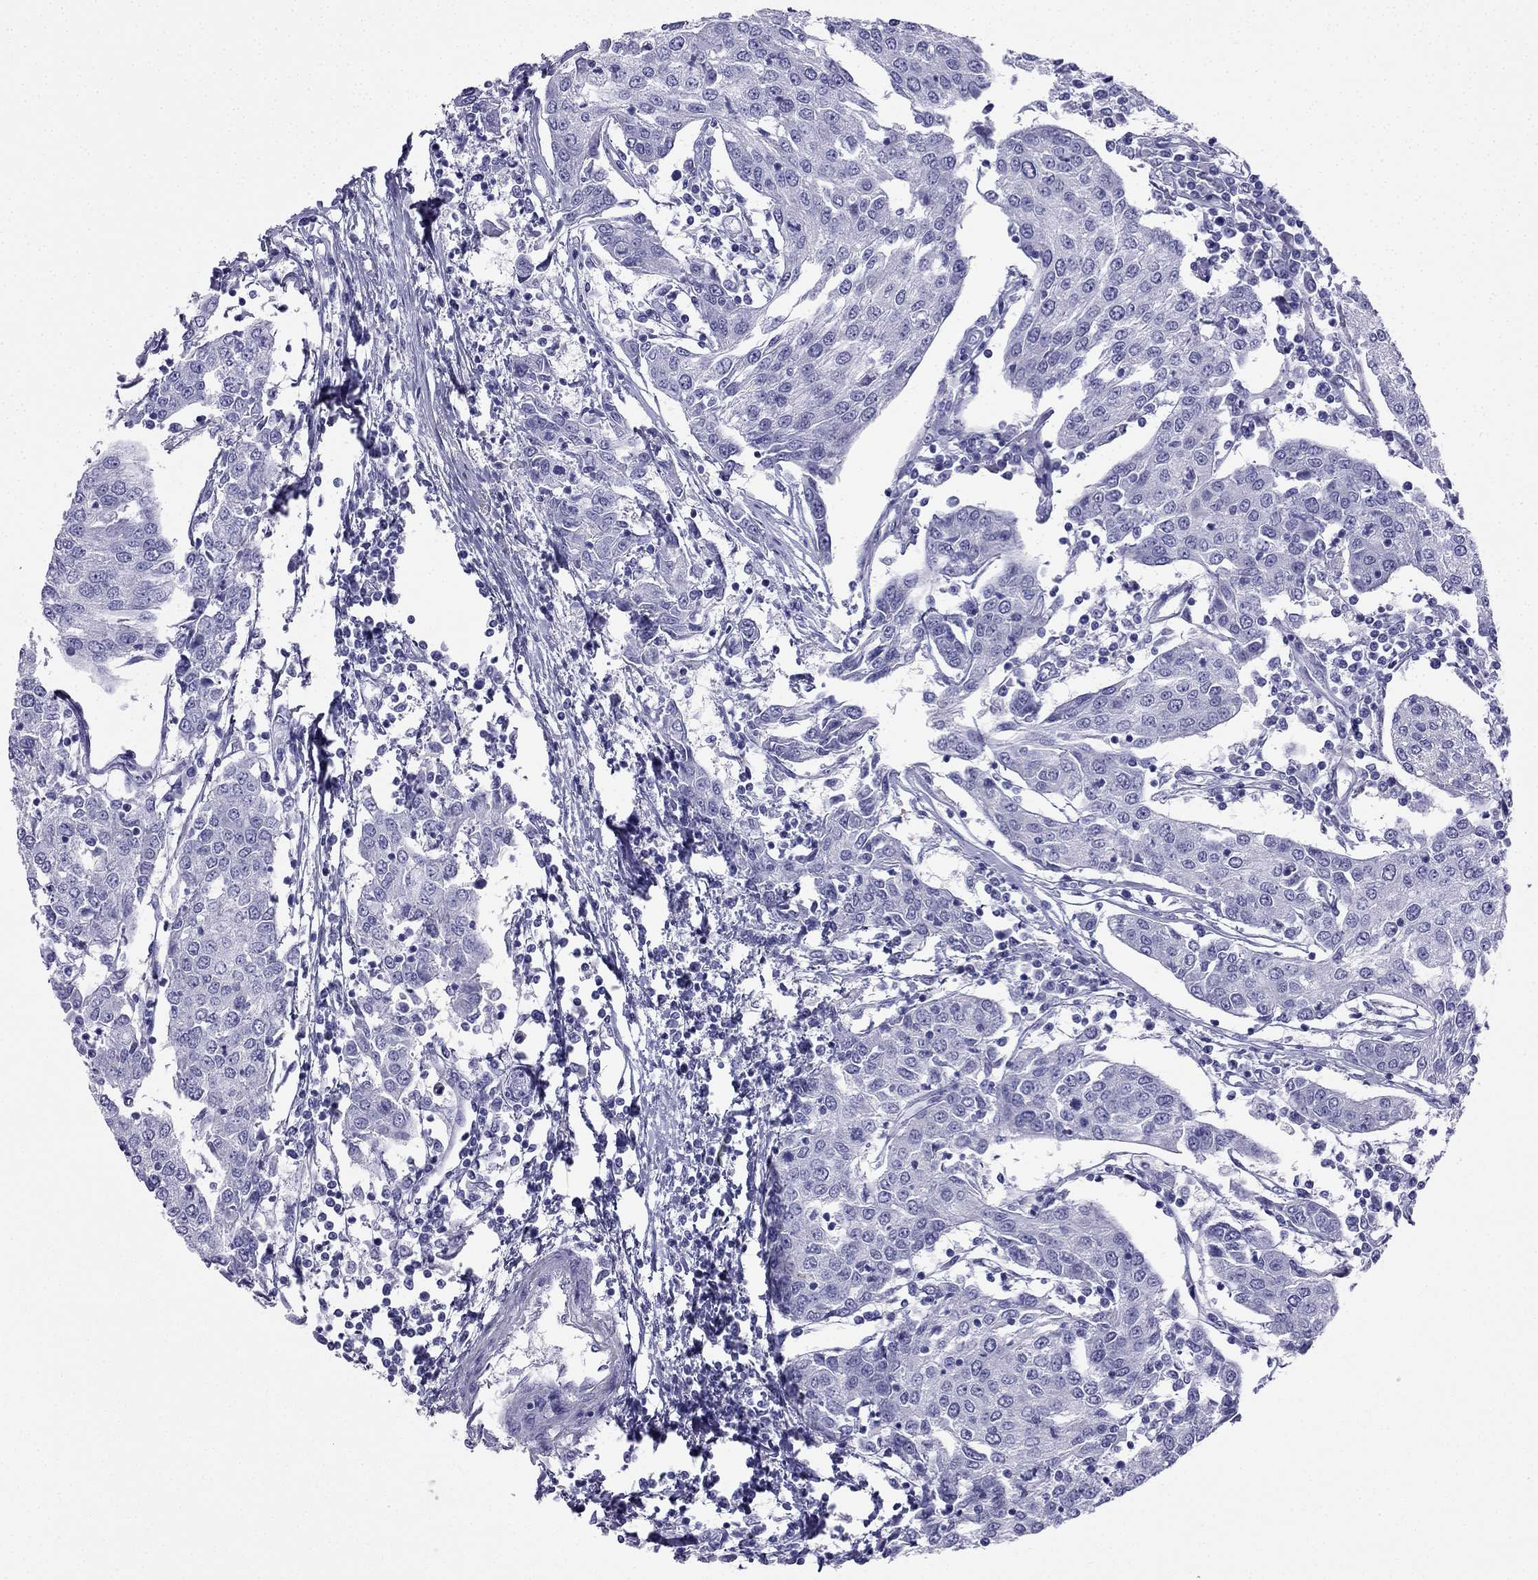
{"staining": {"intensity": "negative", "quantity": "none", "location": "none"}, "tissue": "urothelial cancer", "cell_type": "Tumor cells", "image_type": "cancer", "snomed": [{"axis": "morphology", "description": "Urothelial carcinoma, High grade"}, {"axis": "topography", "description": "Urinary bladder"}], "caption": "An immunohistochemistry (IHC) image of urothelial carcinoma (high-grade) is shown. There is no staining in tumor cells of urothelial carcinoma (high-grade). Nuclei are stained in blue.", "gene": "SLC18A2", "patient": {"sex": "female", "age": 85}}